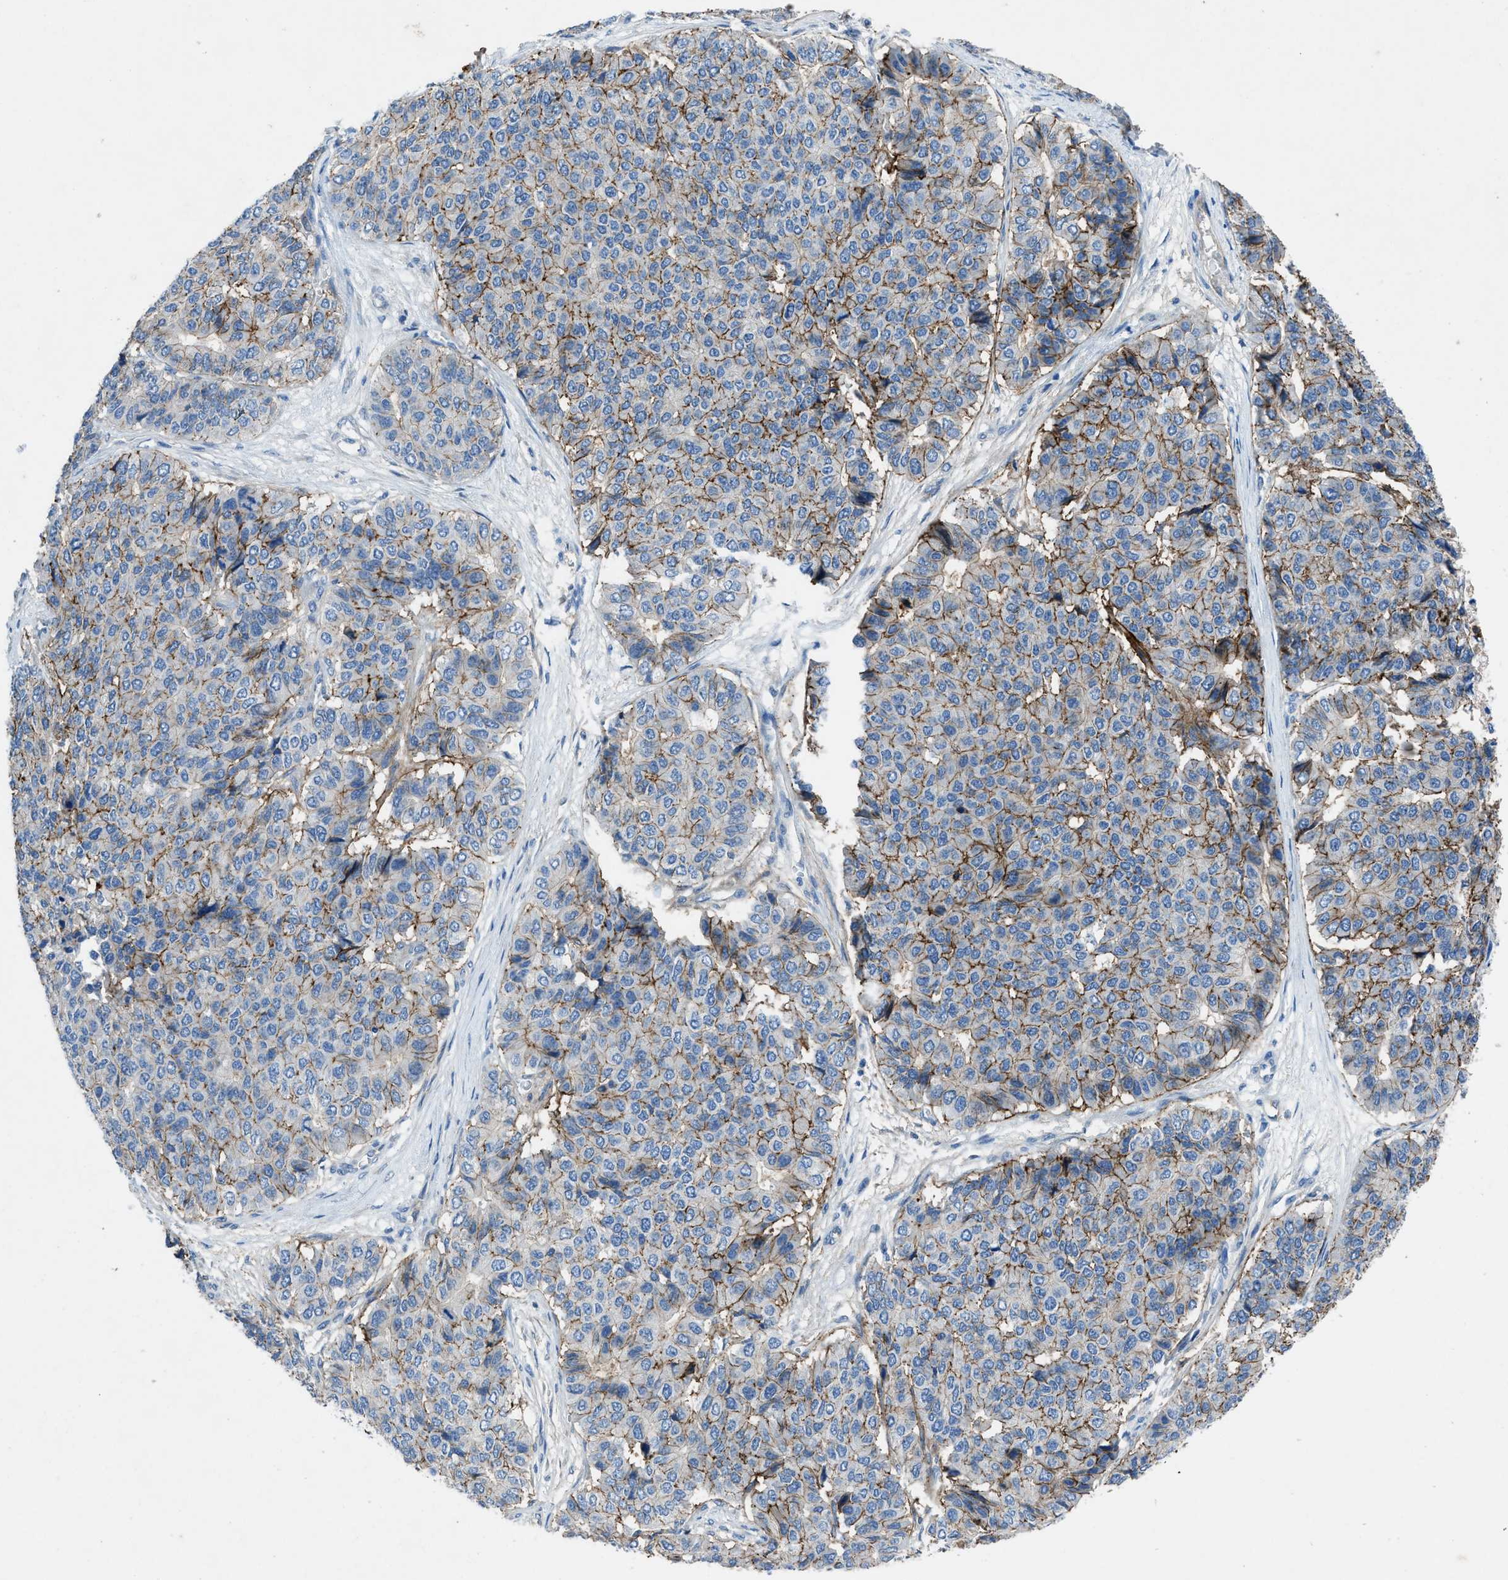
{"staining": {"intensity": "strong", "quantity": ">75%", "location": "cytoplasmic/membranous"}, "tissue": "pancreatic cancer", "cell_type": "Tumor cells", "image_type": "cancer", "snomed": [{"axis": "morphology", "description": "Adenocarcinoma, NOS"}, {"axis": "topography", "description": "Pancreas"}], "caption": "An immunohistochemistry photomicrograph of neoplastic tissue is shown. Protein staining in brown labels strong cytoplasmic/membranous positivity in adenocarcinoma (pancreatic) within tumor cells.", "gene": "PTGFRN", "patient": {"sex": "male", "age": 50}}